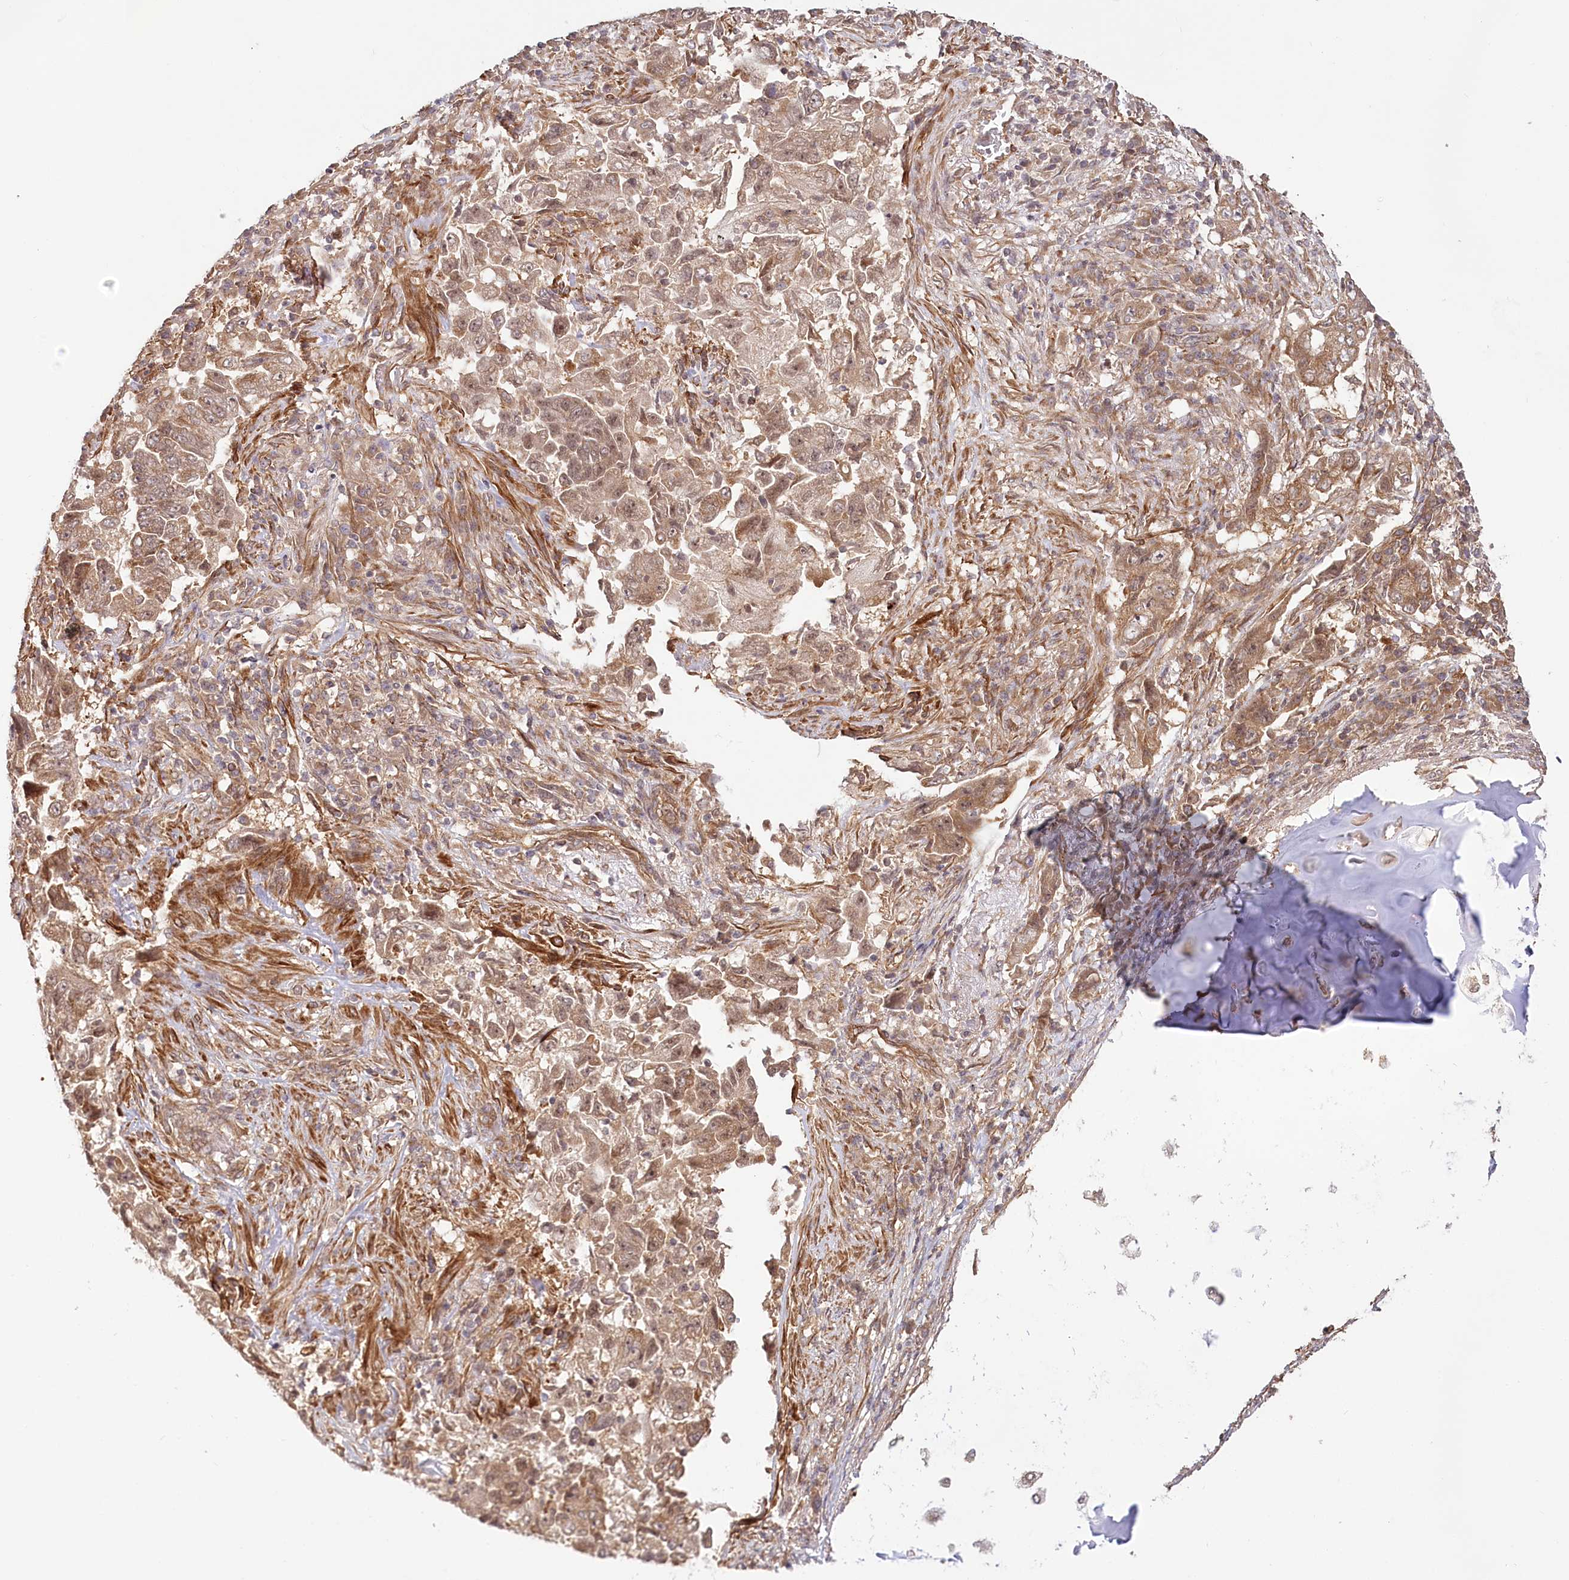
{"staining": {"intensity": "moderate", "quantity": ">75%", "location": "cytoplasmic/membranous,nuclear"}, "tissue": "lung cancer", "cell_type": "Tumor cells", "image_type": "cancer", "snomed": [{"axis": "morphology", "description": "Adenocarcinoma, NOS"}, {"axis": "topography", "description": "Lung"}], "caption": "Immunohistochemical staining of lung adenocarcinoma demonstrates moderate cytoplasmic/membranous and nuclear protein staining in approximately >75% of tumor cells.", "gene": "CEP70", "patient": {"sex": "female", "age": 51}}